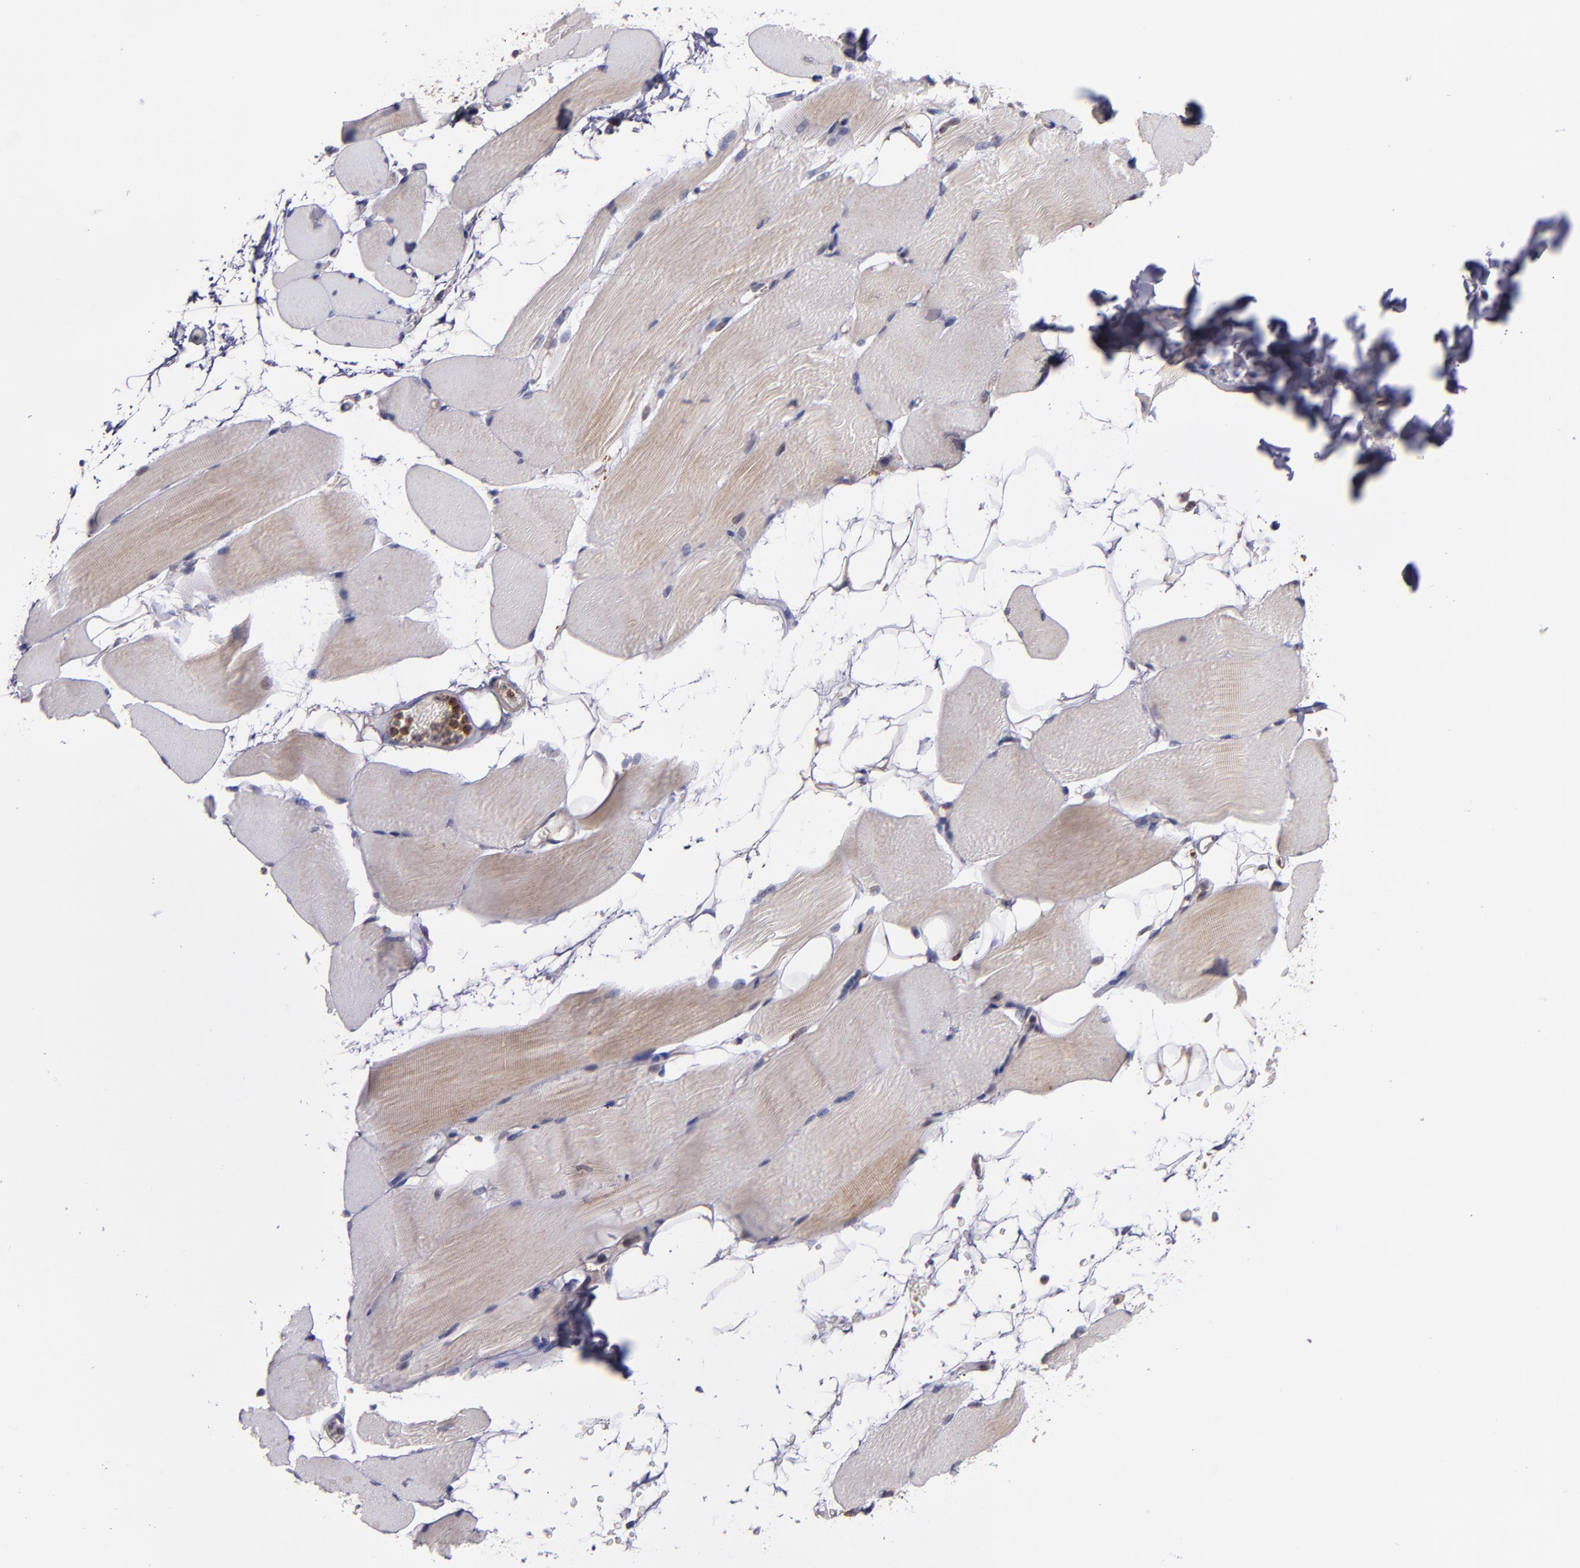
{"staining": {"intensity": "weak", "quantity": ">75%", "location": "cytoplasmic/membranous"}, "tissue": "skeletal muscle", "cell_type": "Myocytes", "image_type": "normal", "snomed": [{"axis": "morphology", "description": "Normal tissue, NOS"}, {"axis": "topography", "description": "Skeletal muscle"}, {"axis": "topography", "description": "Parathyroid gland"}], "caption": "The histopathology image shows staining of normal skeletal muscle, revealing weak cytoplasmic/membranous protein positivity (brown color) within myocytes. (DAB (3,3'-diaminobenzidine) = brown stain, brightfield microscopy at high magnification).", "gene": "IFIH1", "patient": {"sex": "female", "age": 37}}